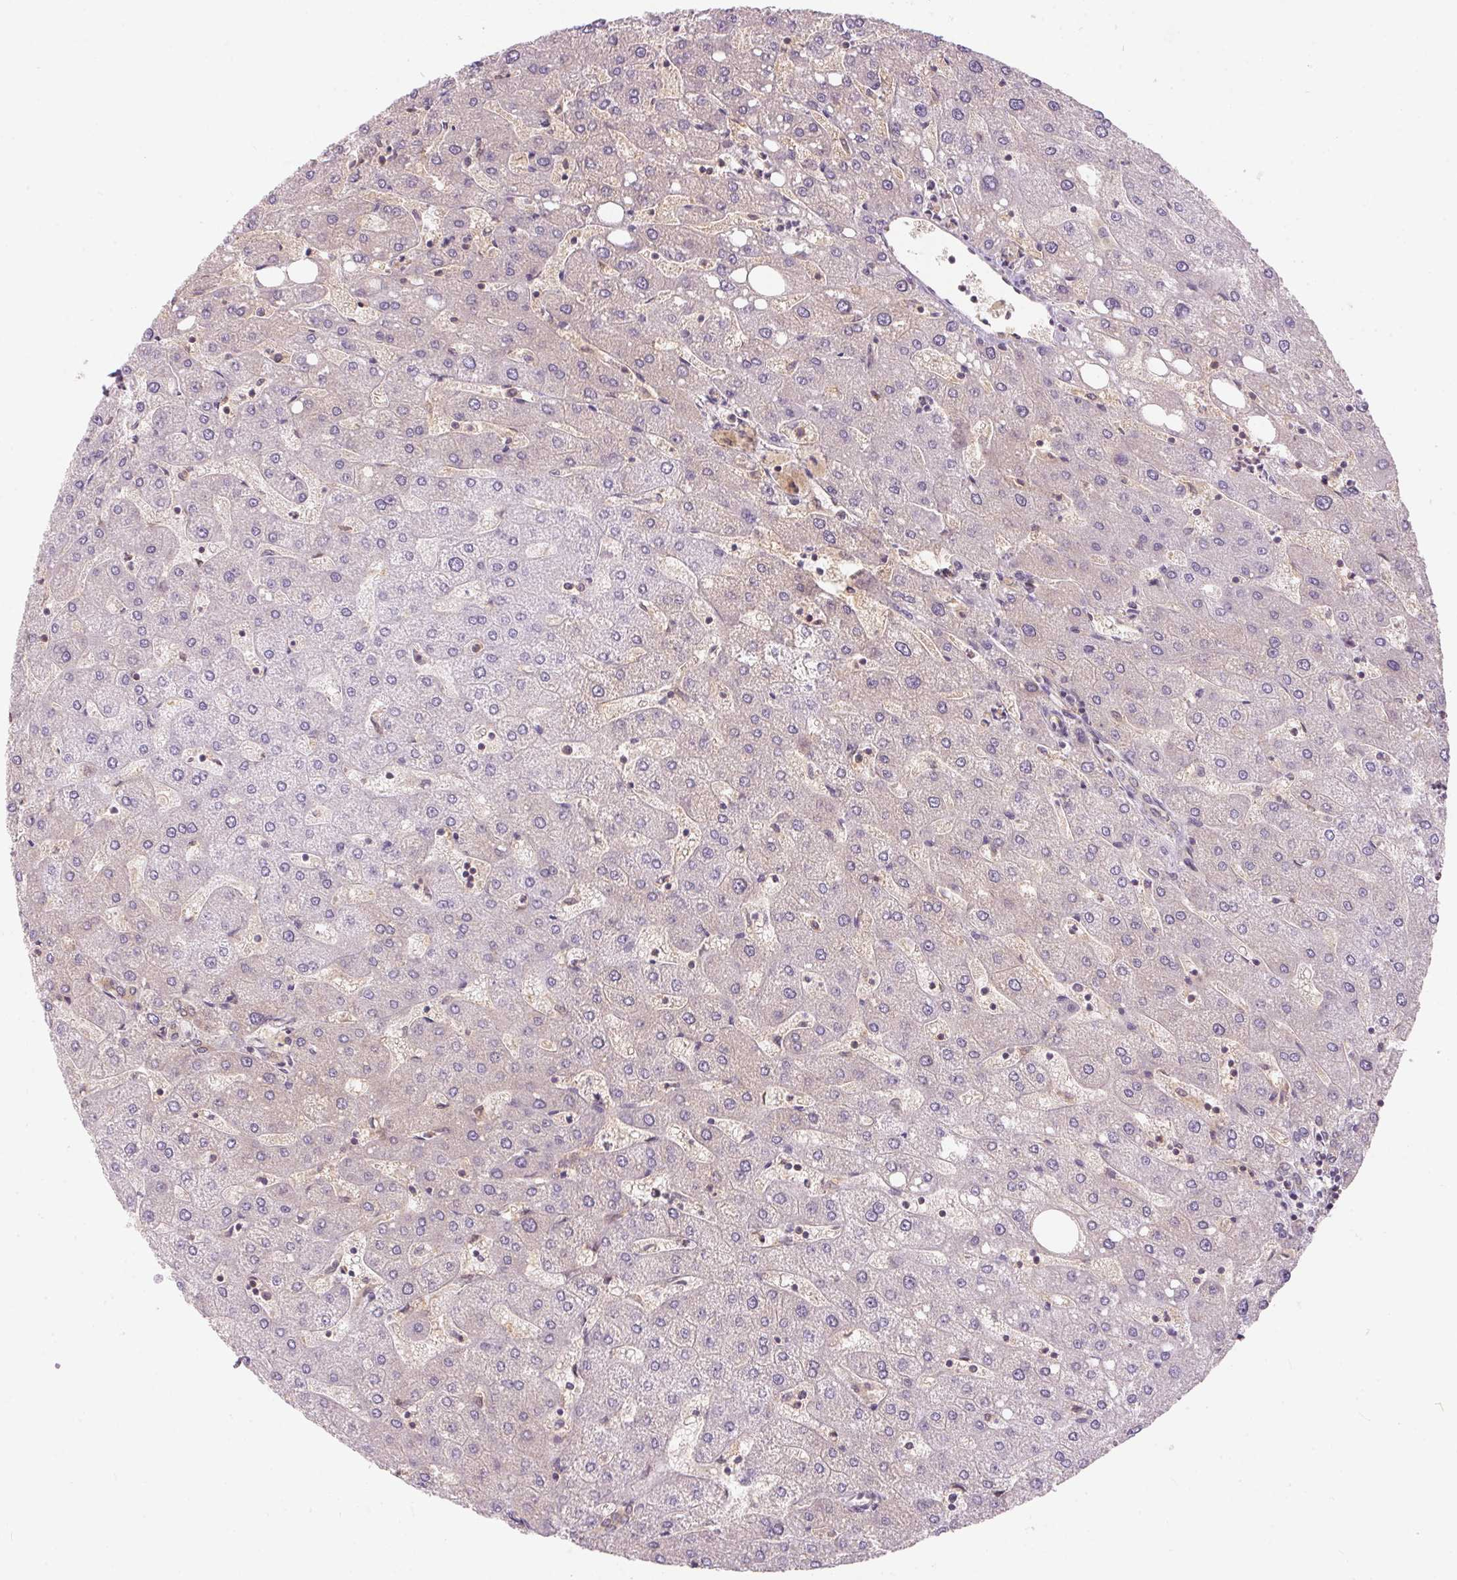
{"staining": {"intensity": "weak", "quantity": "<25%", "location": "cytoplasmic/membranous"}, "tissue": "liver", "cell_type": "Cholangiocytes", "image_type": "normal", "snomed": [{"axis": "morphology", "description": "Normal tissue, NOS"}, {"axis": "topography", "description": "Liver"}], "caption": "Immunohistochemistry (IHC) micrograph of normal liver: liver stained with DAB (3,3'-diaminobenzidine) reveals no significant protein staining in cholangiocytes.", "gene": "BLMH", "patient": {"sex": "male", "age": 67}}